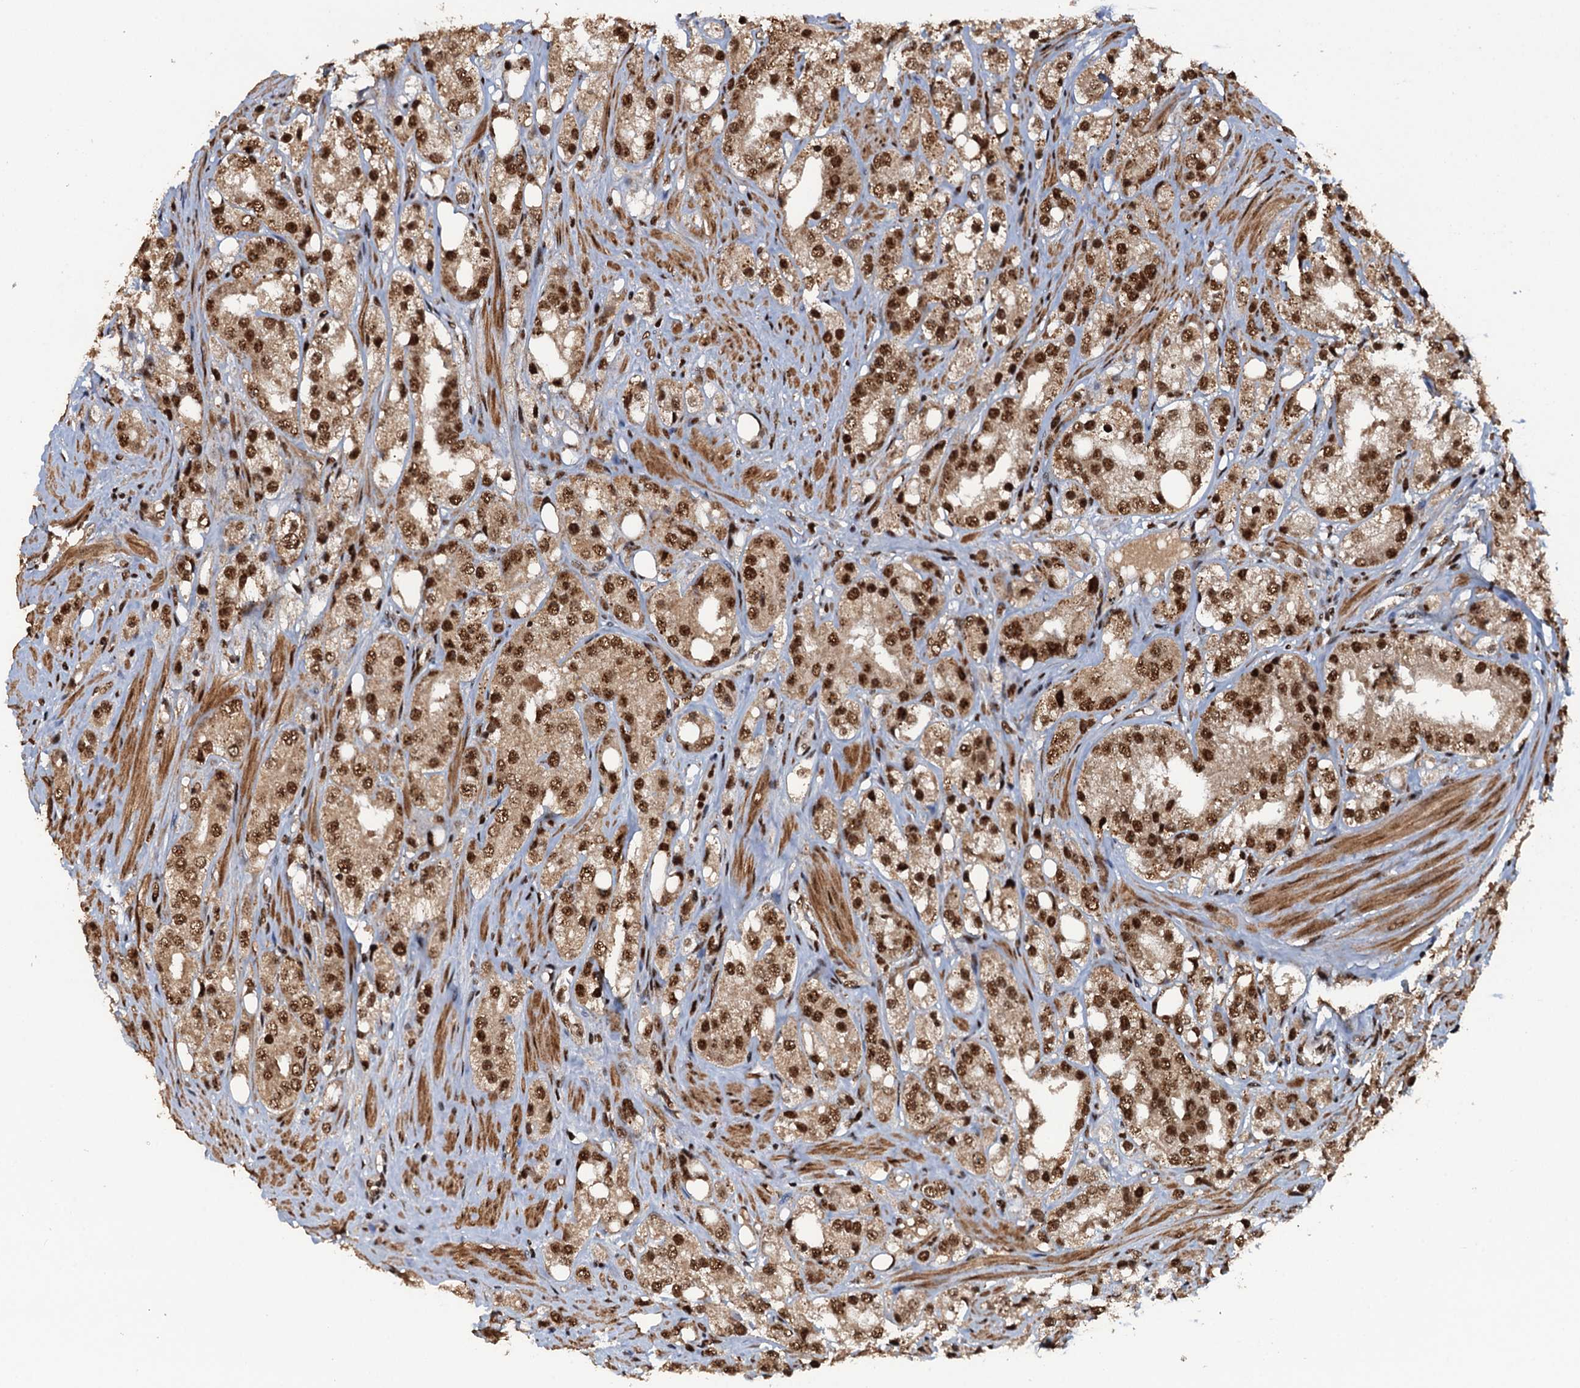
{"staining": {"intensity": "moderate", "quantity": ">75%", "location": "nuclear"}, "tissue": "prostate cancer", "cell_type": "Tumor cells", "image_type": "cancer", "snomed": [{"axis": "morphology", "description": "Adenocarcinoma, NOS"}, {"axis": "topography", "description": "Prostate"}], "caption": "A histopathology image of prostate adenocarcinoma stained for a protein displays moderate nuclear brown staining in tumor cells.", "gene": "ZC3H18", "patient": {"sex": "male", "age": 79}}